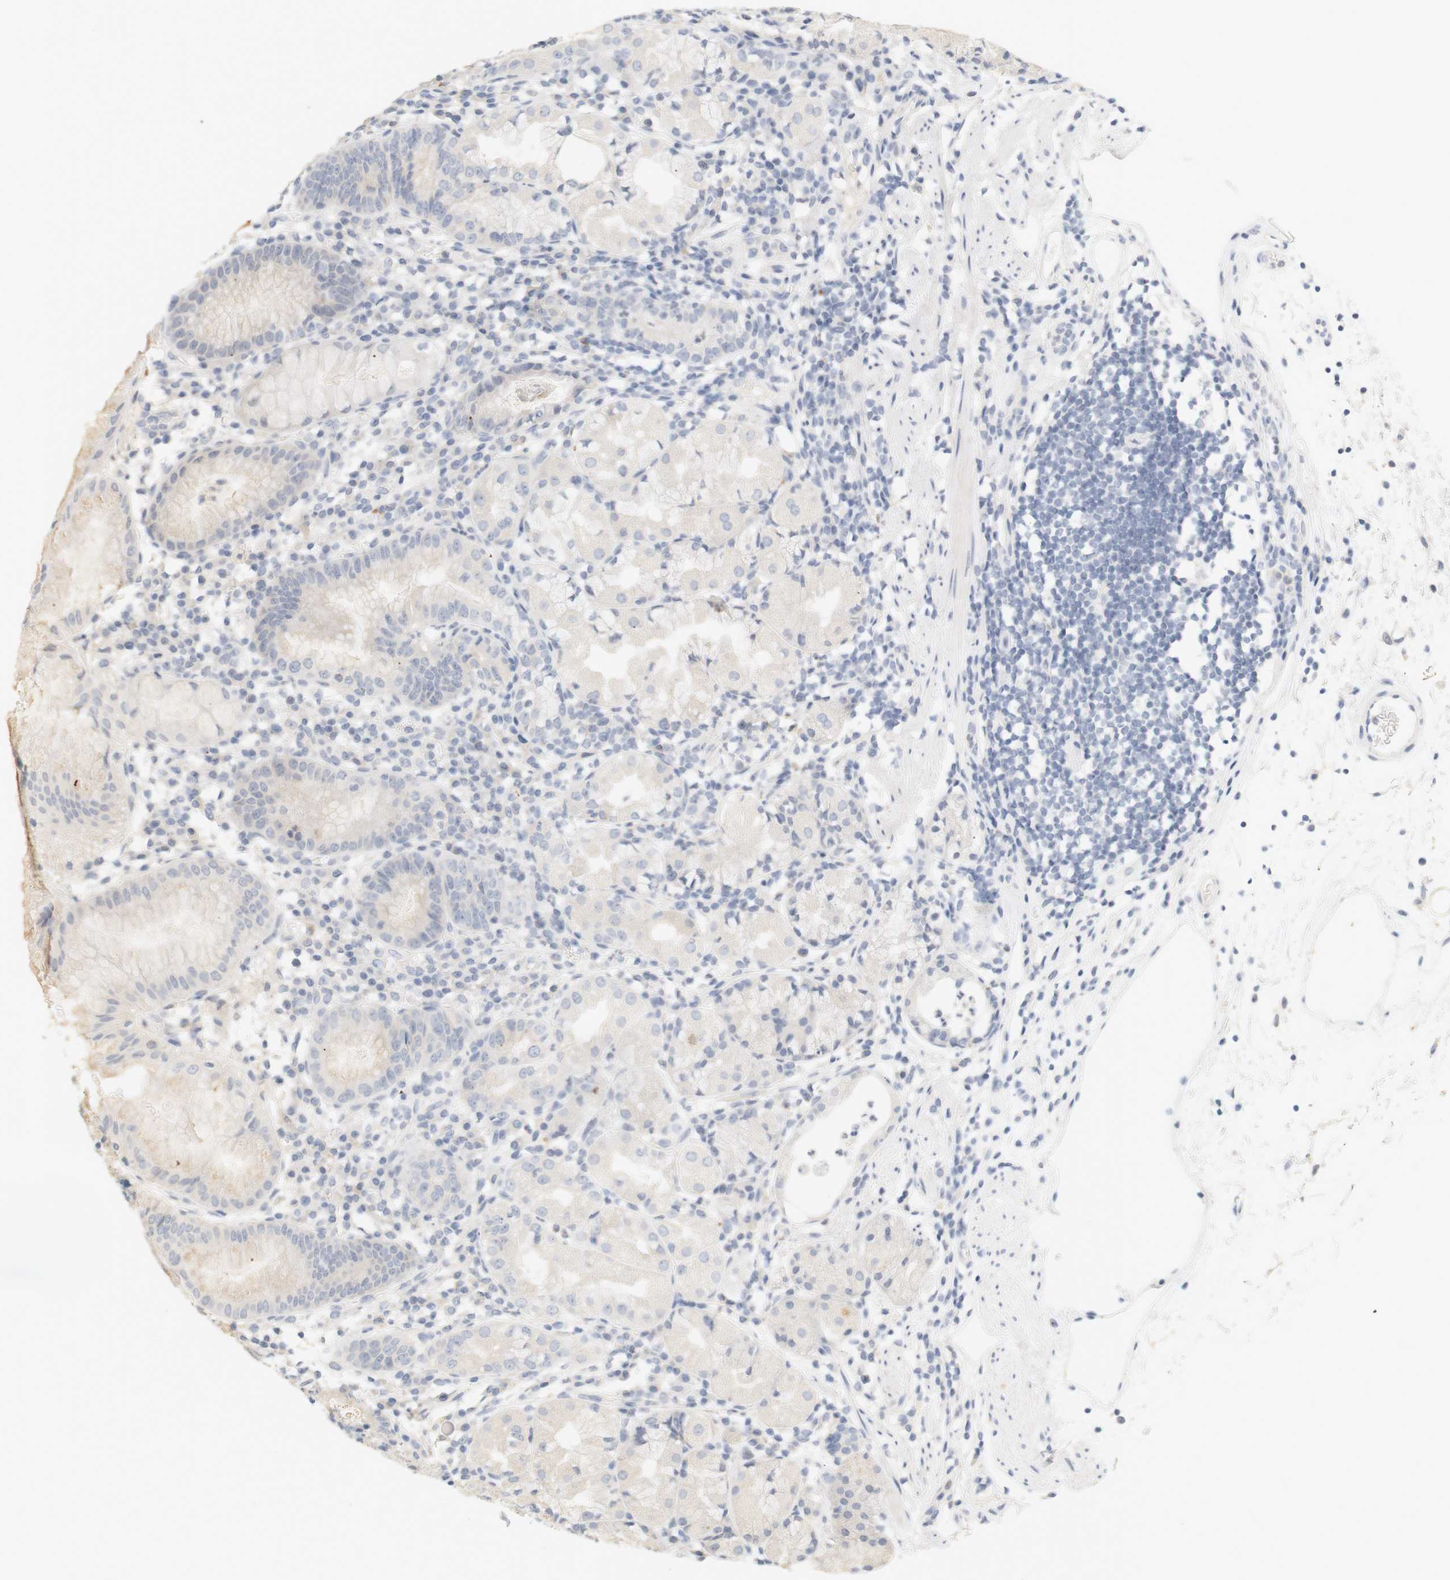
{"staining": {"intensity": "negative", "quantity": "none", "location": "none"}, "tissue": "stomach", "cell_type": "Glandular cells", "image_type": "normal", "snomed": [{"axis": "morphology", "description": "Normal tissue, NOS"}, {"axis": "topography", "description": "Stomach"}, {"axis": "topography", "description": "Stomach, lower"}], "caption": "Immunohistochemistry (IHC) of unremarkable stomach displays no positivity in glandular cells. The staining was performed using DAB to visualize the protein expression in brown, while the nuclei were stained in blue with hematoxylin (Magnification: 20x).", "gene": "RTN3", "patient": {"sex": "female", "age": 75}}